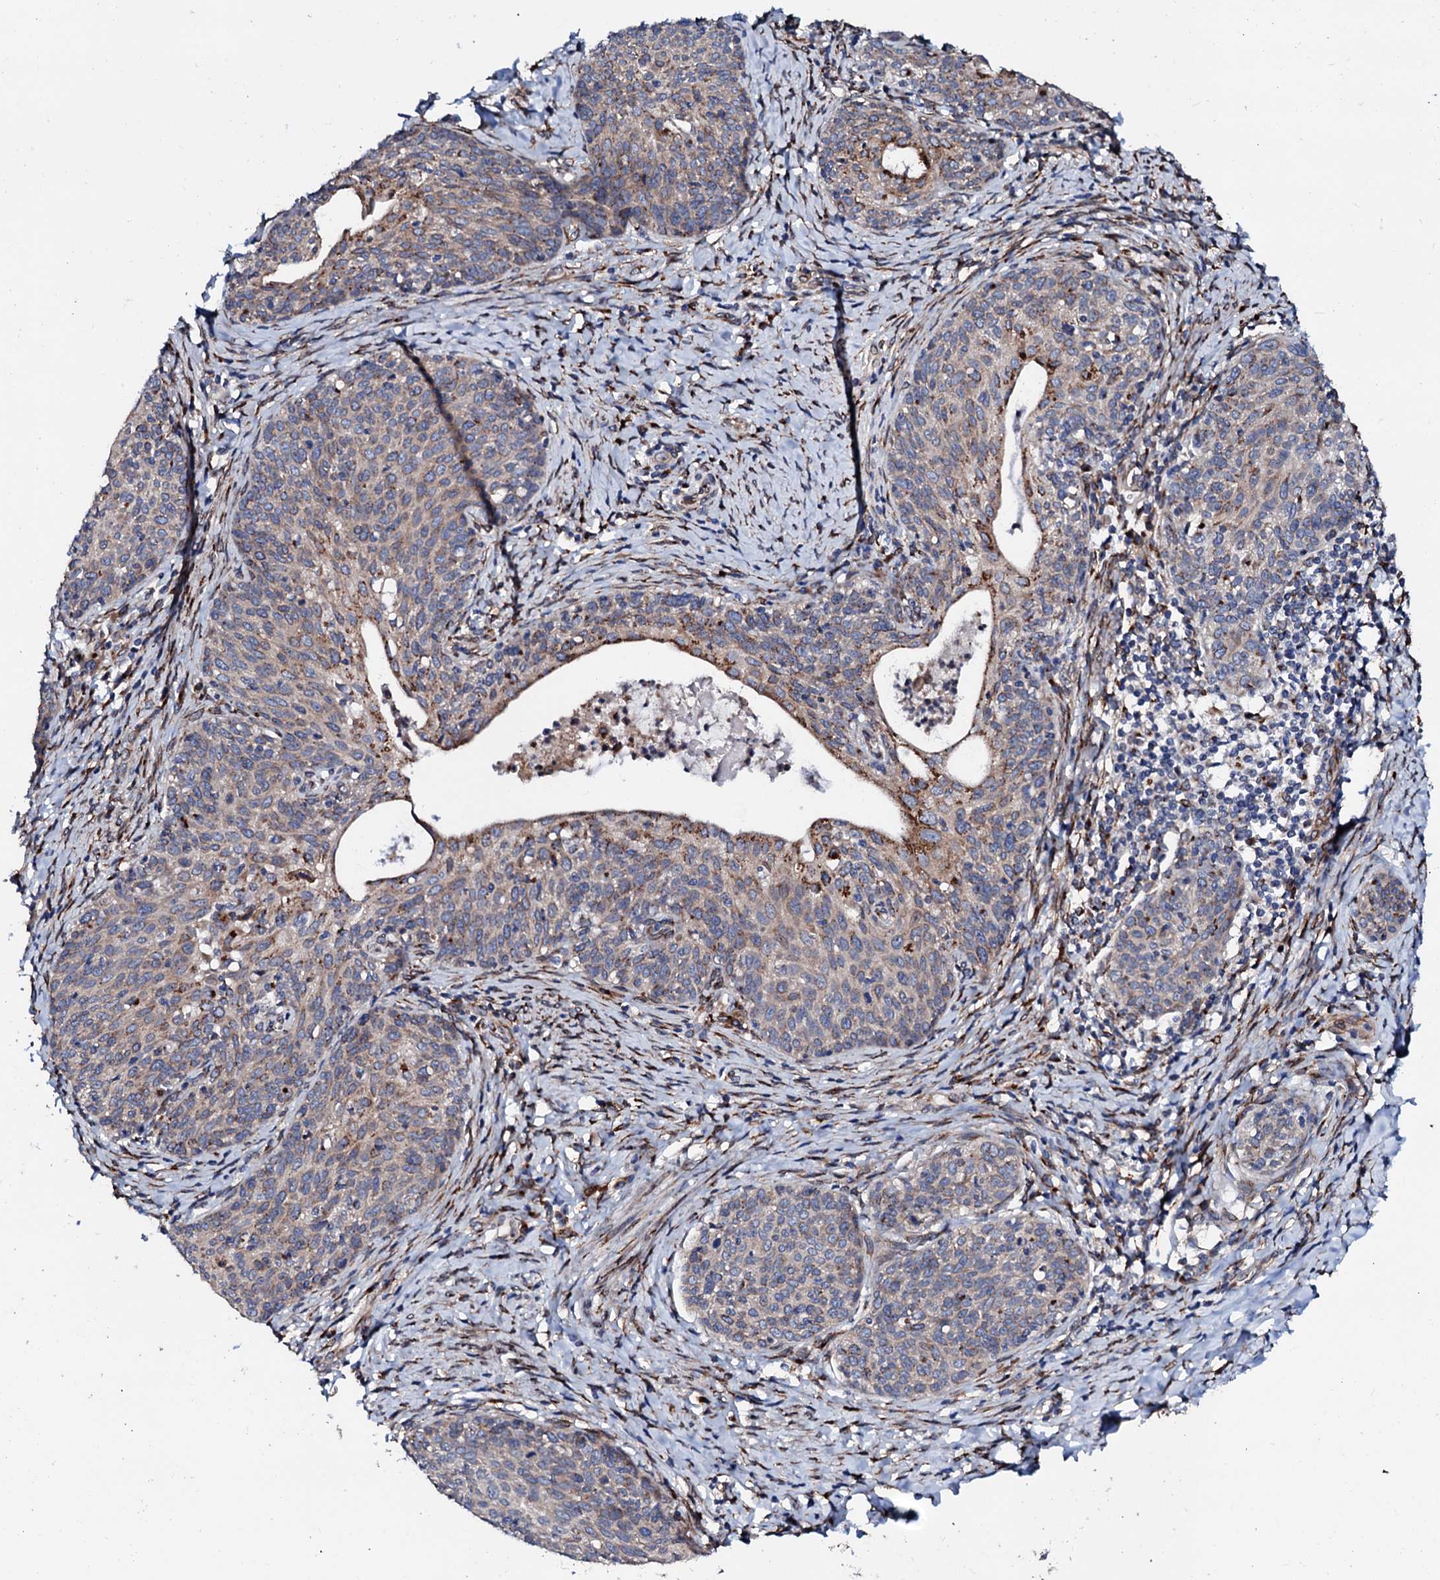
{"staining": {"intensity": "moderate", "quantity": "25%-75%", "location": "cytoplasmic/membranous"}, "tissue": "cervical cancer", "cell_type": "Tumor cells", "image_type": "cancer", "snomed": [{"axis": "morphology", "description": "Squamous cell carcinoma, NOS"}, {"axis": "topography", "description": "Cervix"}], "caption": "This image shows immunohistochemistry (IHC) staining of squamous cell carcinoma (cervical), with medium moderate cytoplasmic/membranous expression in about 25%-75% of tumor cells.", "gene": "TMCO3", "patient": {"sex": "female", "age": 52}}